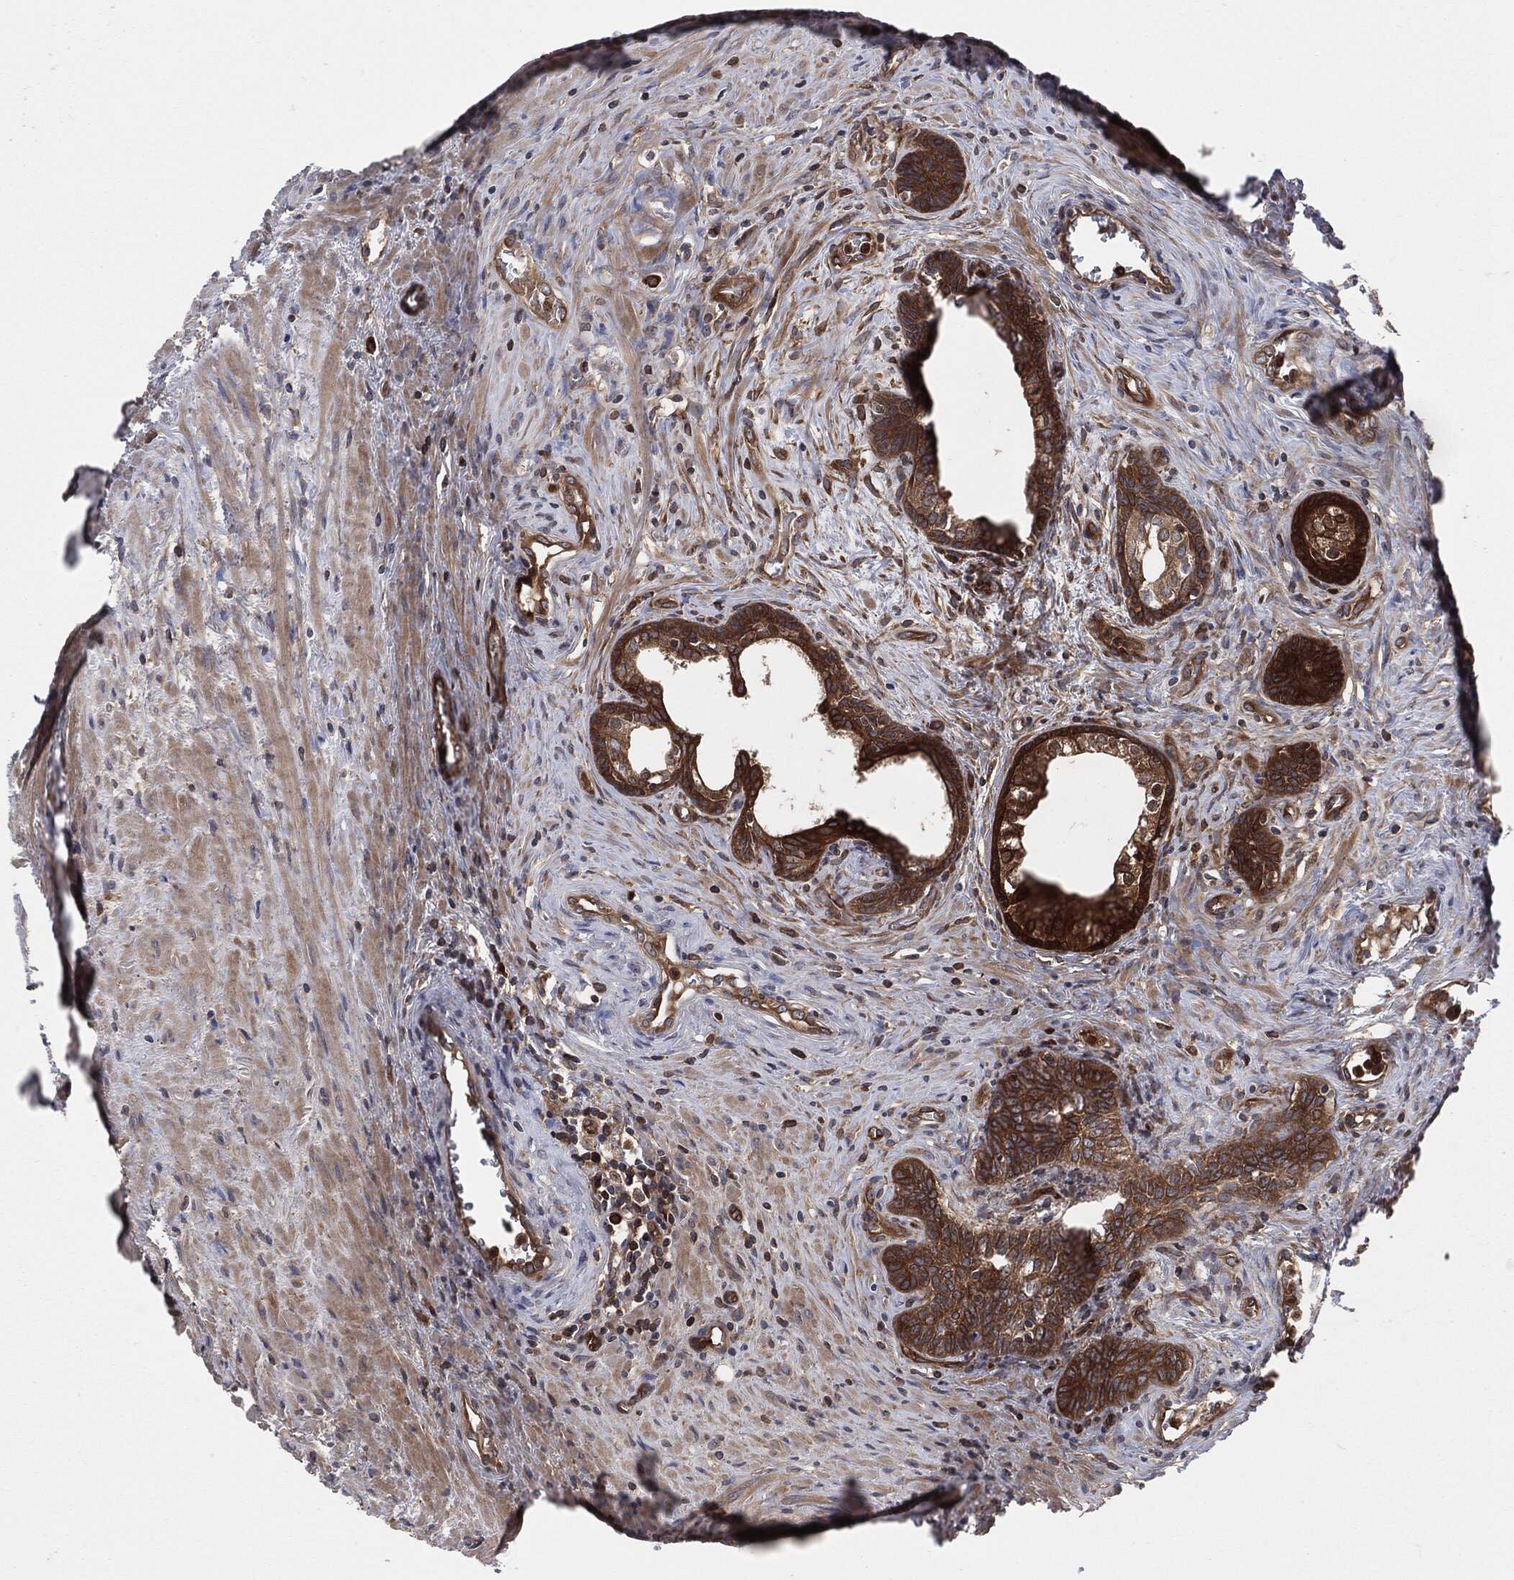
{"staining": {"intensity": "strong", "quantity": ">75%", "location": "cytoplasmic/membranous"}, "tissue": "prostate cancer", "cell_type": "Tumor cells", "image_type": "cancer", "snomed": [{"axis": "morphology", "description": "Adenocarcinoma, NOS"}, {"axis": "morphology", "description": "Adenocarcinoma, High grade"}, {"axis": "topography", "description": "Prostate"}], "caption": "Immunohistochemistry (IHC) (DAB) staining of prostate cancer shows strong cytoplasmic/membranous protein staining in about >75% of tumor cells. (Stains: DAB in brown, nuclei in blue, Microscopy: brightfield microscopy at high magnification).", "gene": "XPNPEP1", "patient": {"sex": "male", "age": 61}}